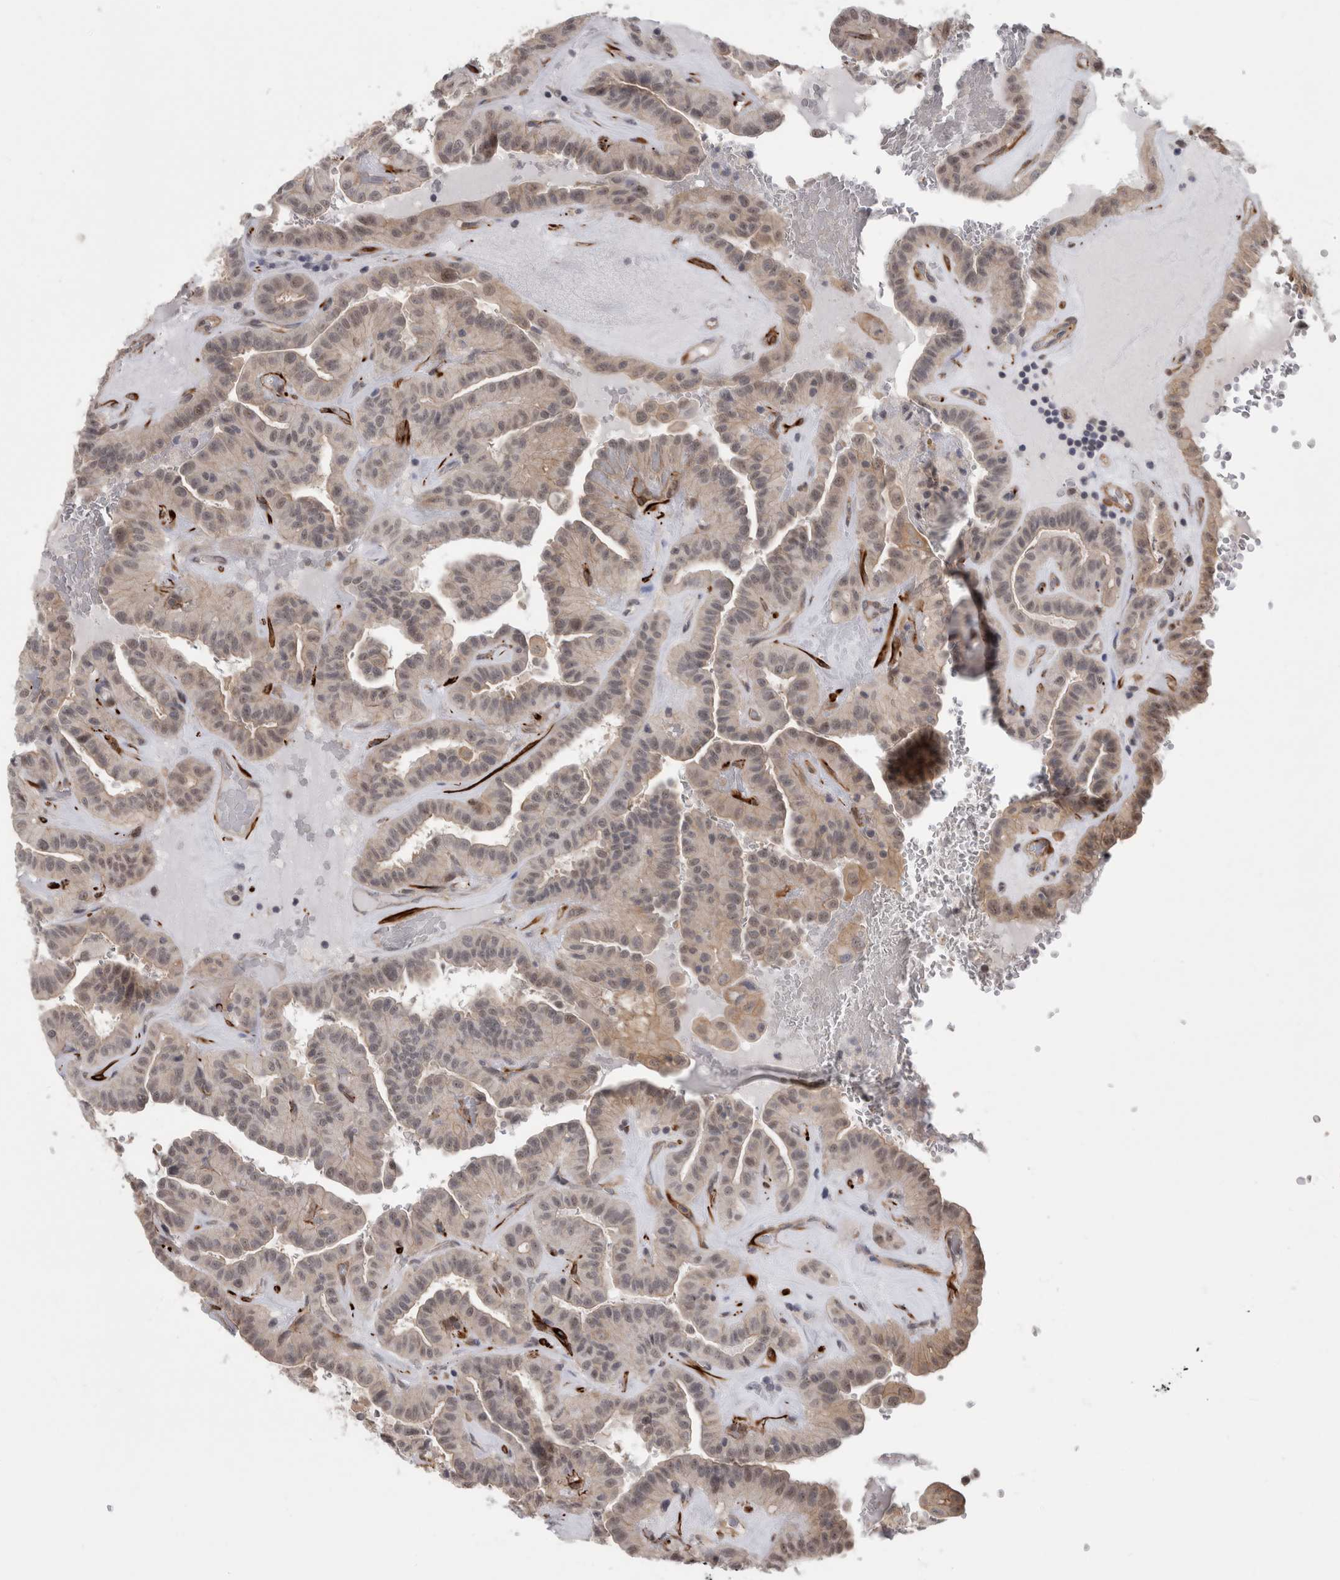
{"staining": {"intensity": "weak", "quantity": "<25%", "location": "cytoplasmic/membranous"}, "tissue": "thyroid cancer", "cell_type": "Tumor cells", "image_type": "cancer", "snomed": [{"axis": "morphology", "description": "Papillary adenocarcinoma, NOS"}, {"axis": "topography", "description": "Thyroid gland"}], "caption": "An immunohistochemistry (IHC) image of thyroid cancer (papillary adenocarcinoma) is shown. There is no staining in tumor cells of thyroid cancer (papillary adenocarcinoma).", "gene": "FAM83H", "patient": {"sex": "male", "age": 77}}